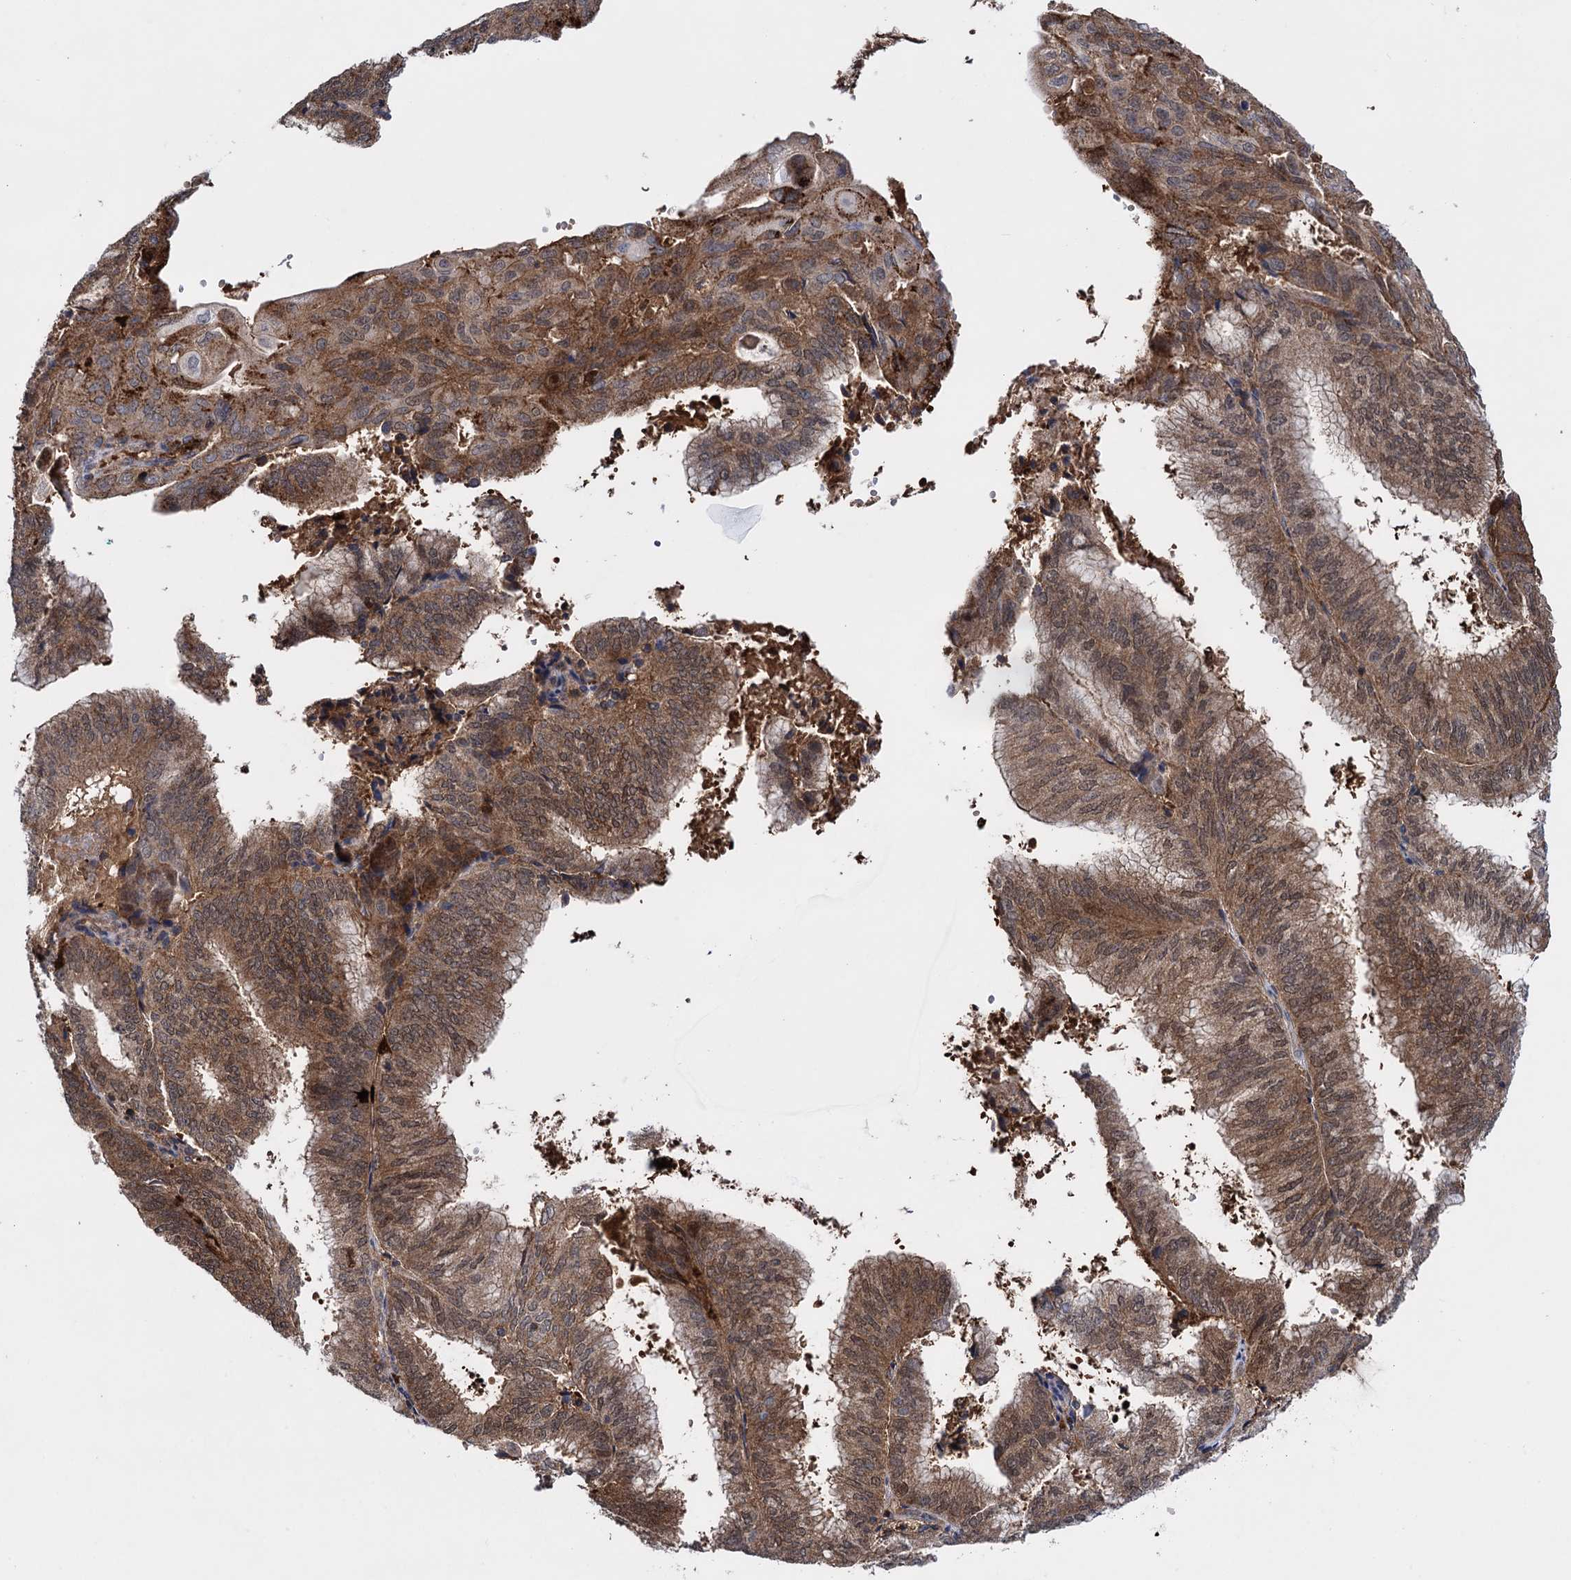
{"staining": {"intensity": "moderate", "quantity": ">75%", "location": "cytoplasmic/membranous,nuclear"}, "tissue": "endometrial cancer", "cell_type": "Tumor cells", "image_type": "cancer", "snomed": [{"axis": "morphology", "description": "Adenocarcinoma, NOS"}, {"axis": "topography", "description": "Endometrium"}], "caption": "A high-resolution micrograph shows immunohistochemistry (IHC) staining of adenocarcinoma (endometrial), which reveals moderate cytoplasmic/membranous and nuclear positivity in about >75% of tumor cells. Immunohistochemistry (ihc) stains the protein in brown and the nuclei are stained blue.", "gene": "GLO1", "patient": {"sex": "female", "age": 49}}